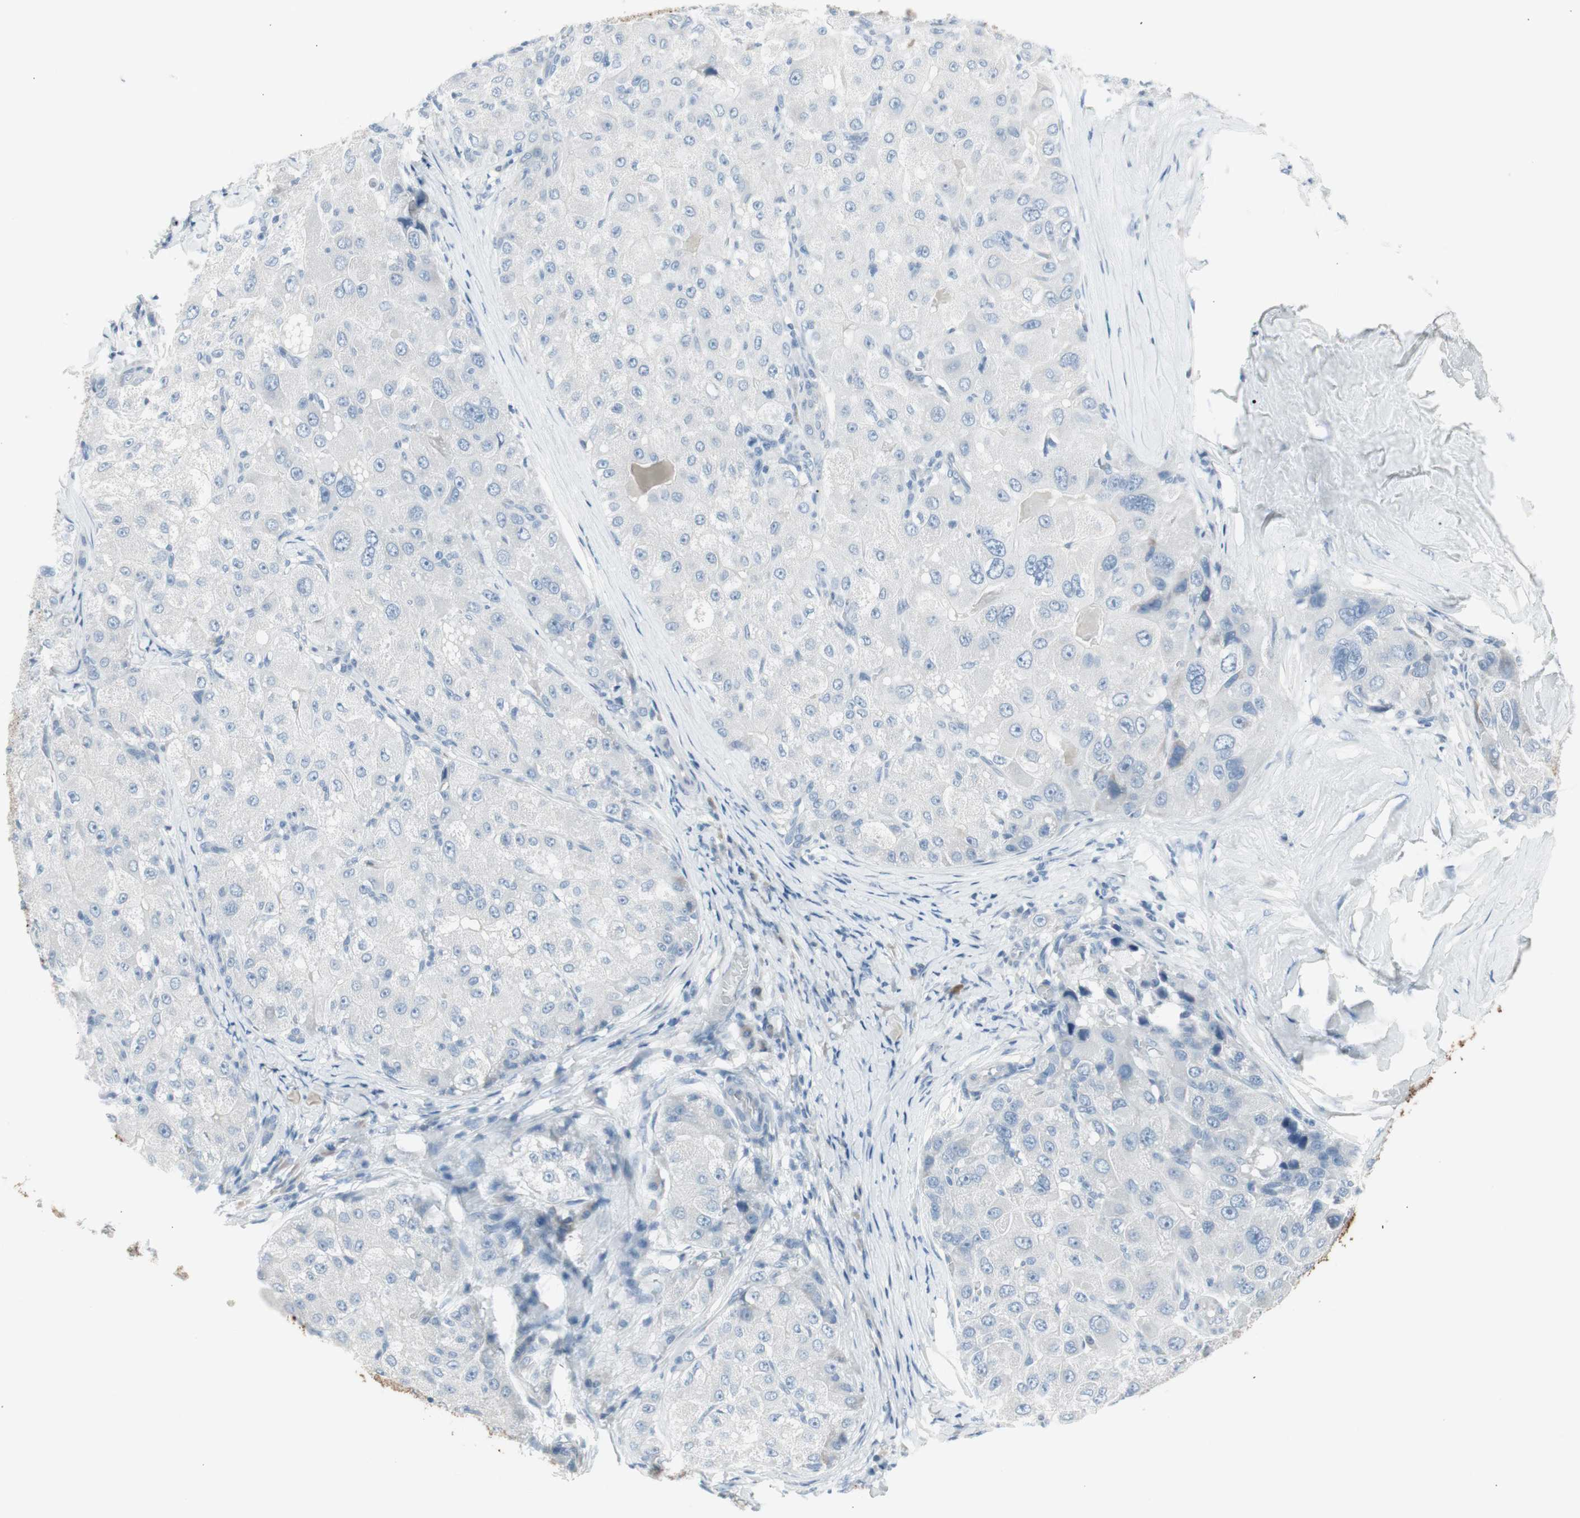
{"staining": {"intensity": "negative", "quantity": "none", "location": "none"}, "tissue": "liver cancer", "cell_type": "Tumor cells", "image_type": "cancer", "snomed": [{"axis": "morphology", "description": "Carcinoma, Hepatocellular, NOS"}, {"axis": "topography", "description": "Liver"}], "caption": "Photomicrograph shows no significant protein staining in tumor cells of liver cancer (hepatocellular carcinoma).", "gene": "AGR2", "patient": {"sex": "male", "age": 80}}